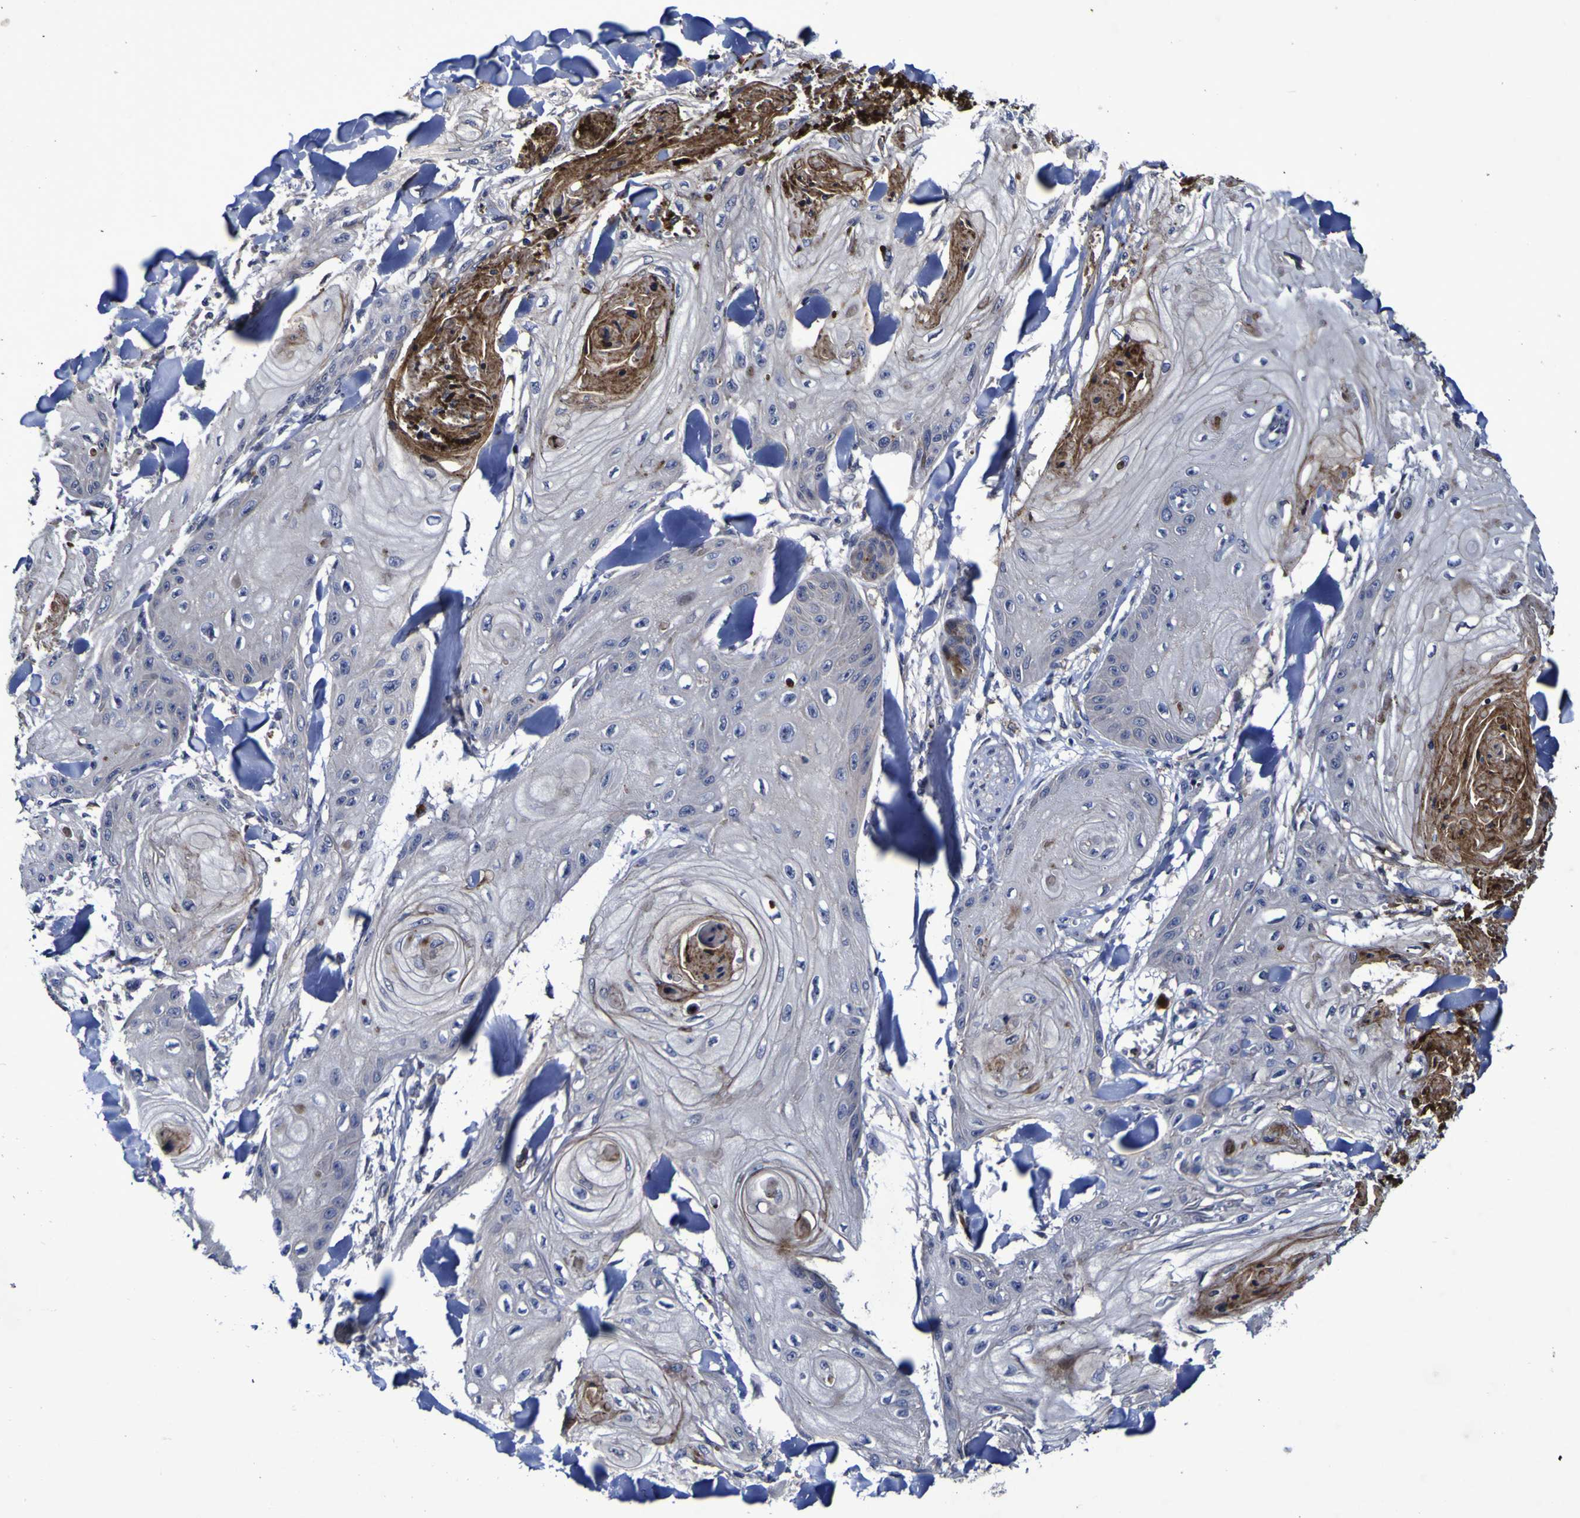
{"staining": {"intensity": "moderate", "quantity": "25%-75%", "location": "cytoplasmic/membranous"}, "tissue": "skin cancer", "cell_type": "Tumor cells", "image_type": "cancer", "snomed": [{"axis": "morphology", "description": "Squamous cell carcinoma, NOS"}, {"axis": "topography", "description": "Skin"}], "caption": "A brown stain shows moderate cytoplasmic/membranous positivity of a protein in human skin cancer tumor cells. The staining was performed using DAB, with brown indicating positive protein expression. Nuclei are stained blue with hematoxylin.", "gene": "MGLL", "patient": {"sex": "male", "age": 74}}